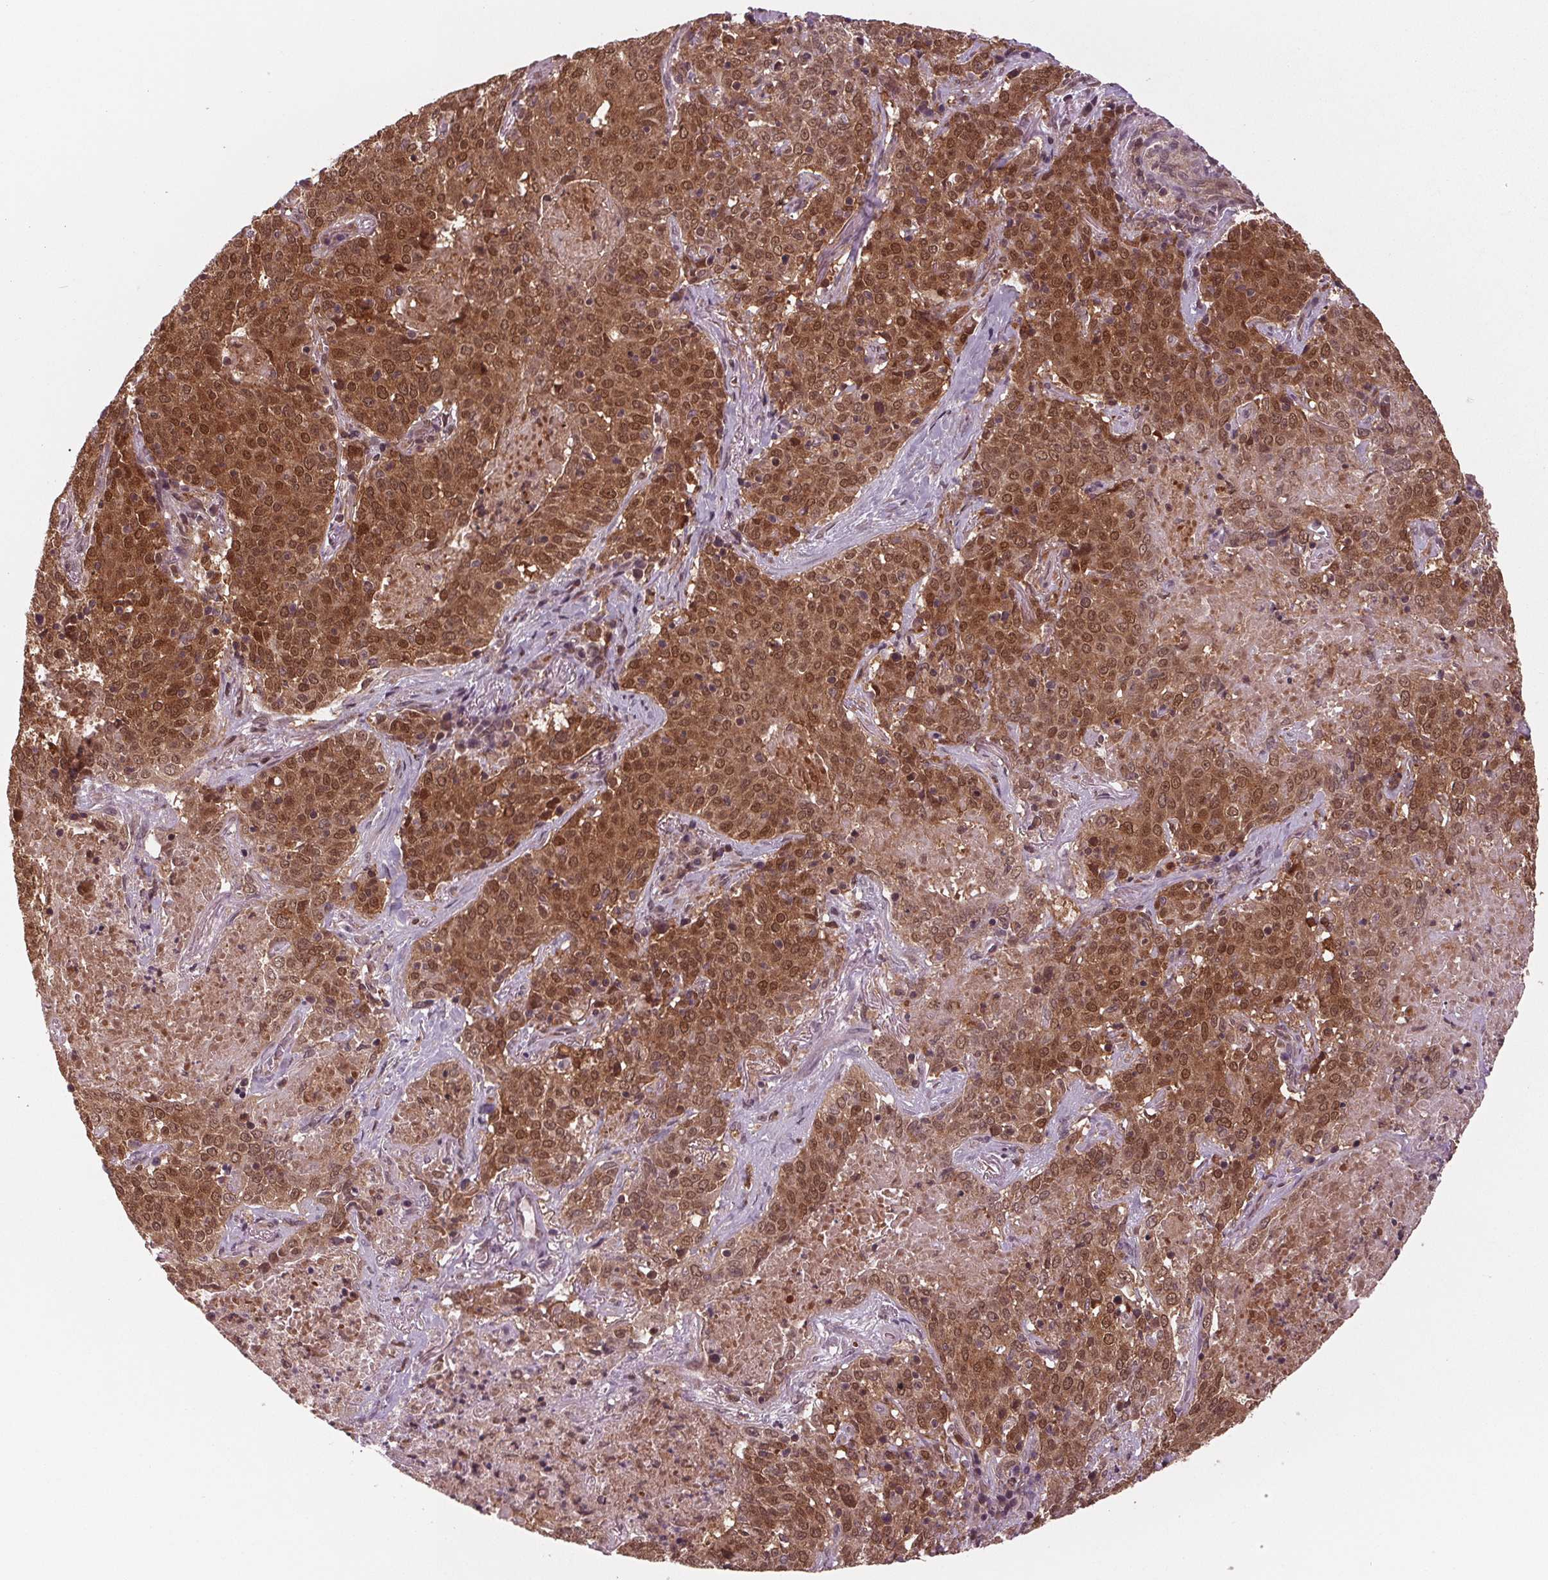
{"staining": {"intensity": "strong", "quantity": ">75%", "location": "cytoplasmic/membranous,nuclear"}, "tissue": "lung cancer", "cell_type": "Tumor cells", "image_type": "cancer", "snomed": [{"axis": "morphology", "description": "Squamous cell carcinoma, NOS"}, {"axis": "topography", "description": "Lung"}], "caption": "Immunohistochemistry (IHC) photomicrograph of human squamous cell carcinoma (lung) stained for a protein (brown), which reveals high levels of strong cytoplasmic/membranous and nuclear staining in approximately >75% of tumor cells.", "gene": "STAT3", "patient": {"sex": "male", "age": 82}}